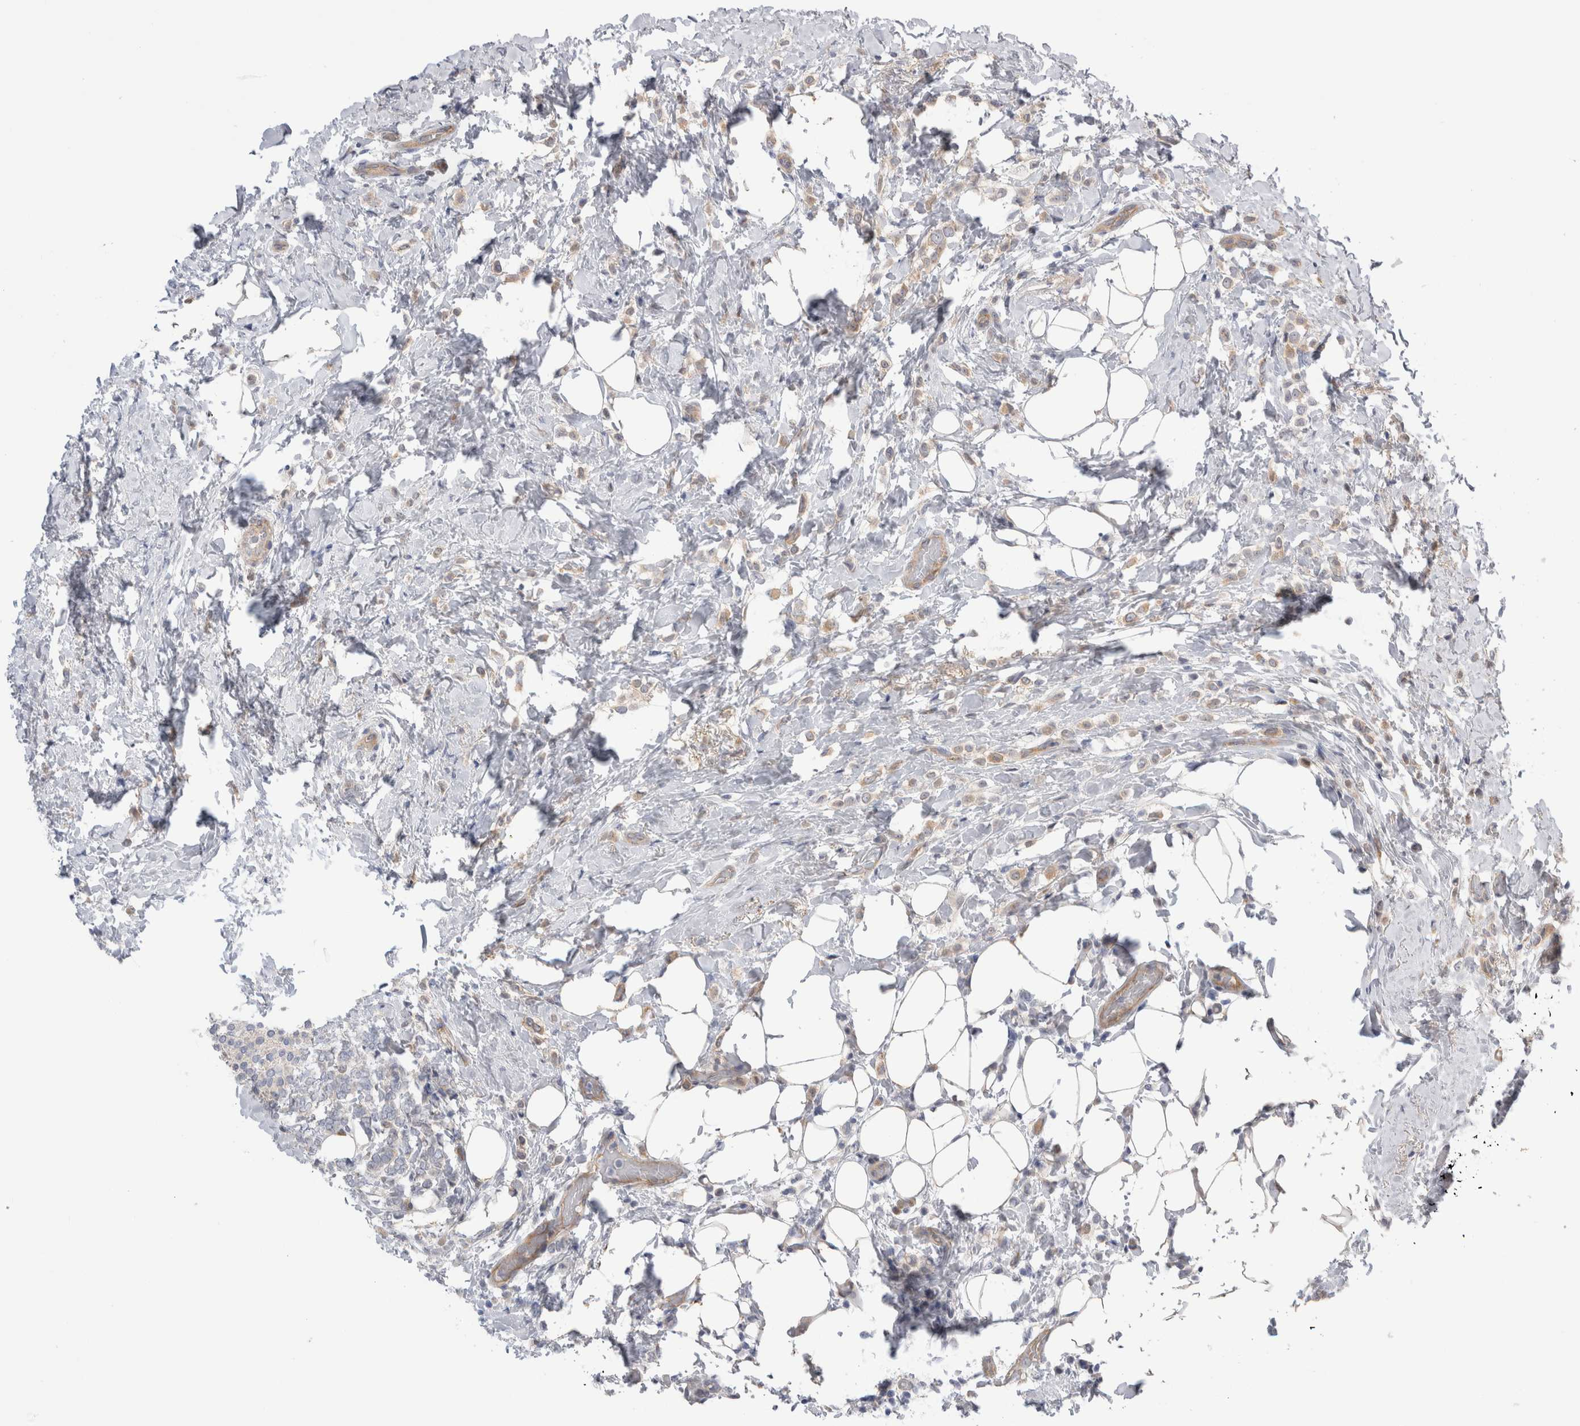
{"staining": {"intensity": "weak", "quantity": "<25%", "location": "cytoplasmic/membranous"}, "tissue": "breast cancer", "cell_type": "Tumor cells", "image_type": "cancer", "snomed": [{"axis": "morphology", "description": "Lobular carcinoma"}, {"axis": "topography", "description": "Breast"}], "caption": "DAB (3,3'-diaminobenzidine) immunohistochemical staining of human breast cancer (lobular carcinoma) reveals no significant staining in tumor cells.", "gene": "TAFA5", "patient": {"sex": "female", "age": 50}}